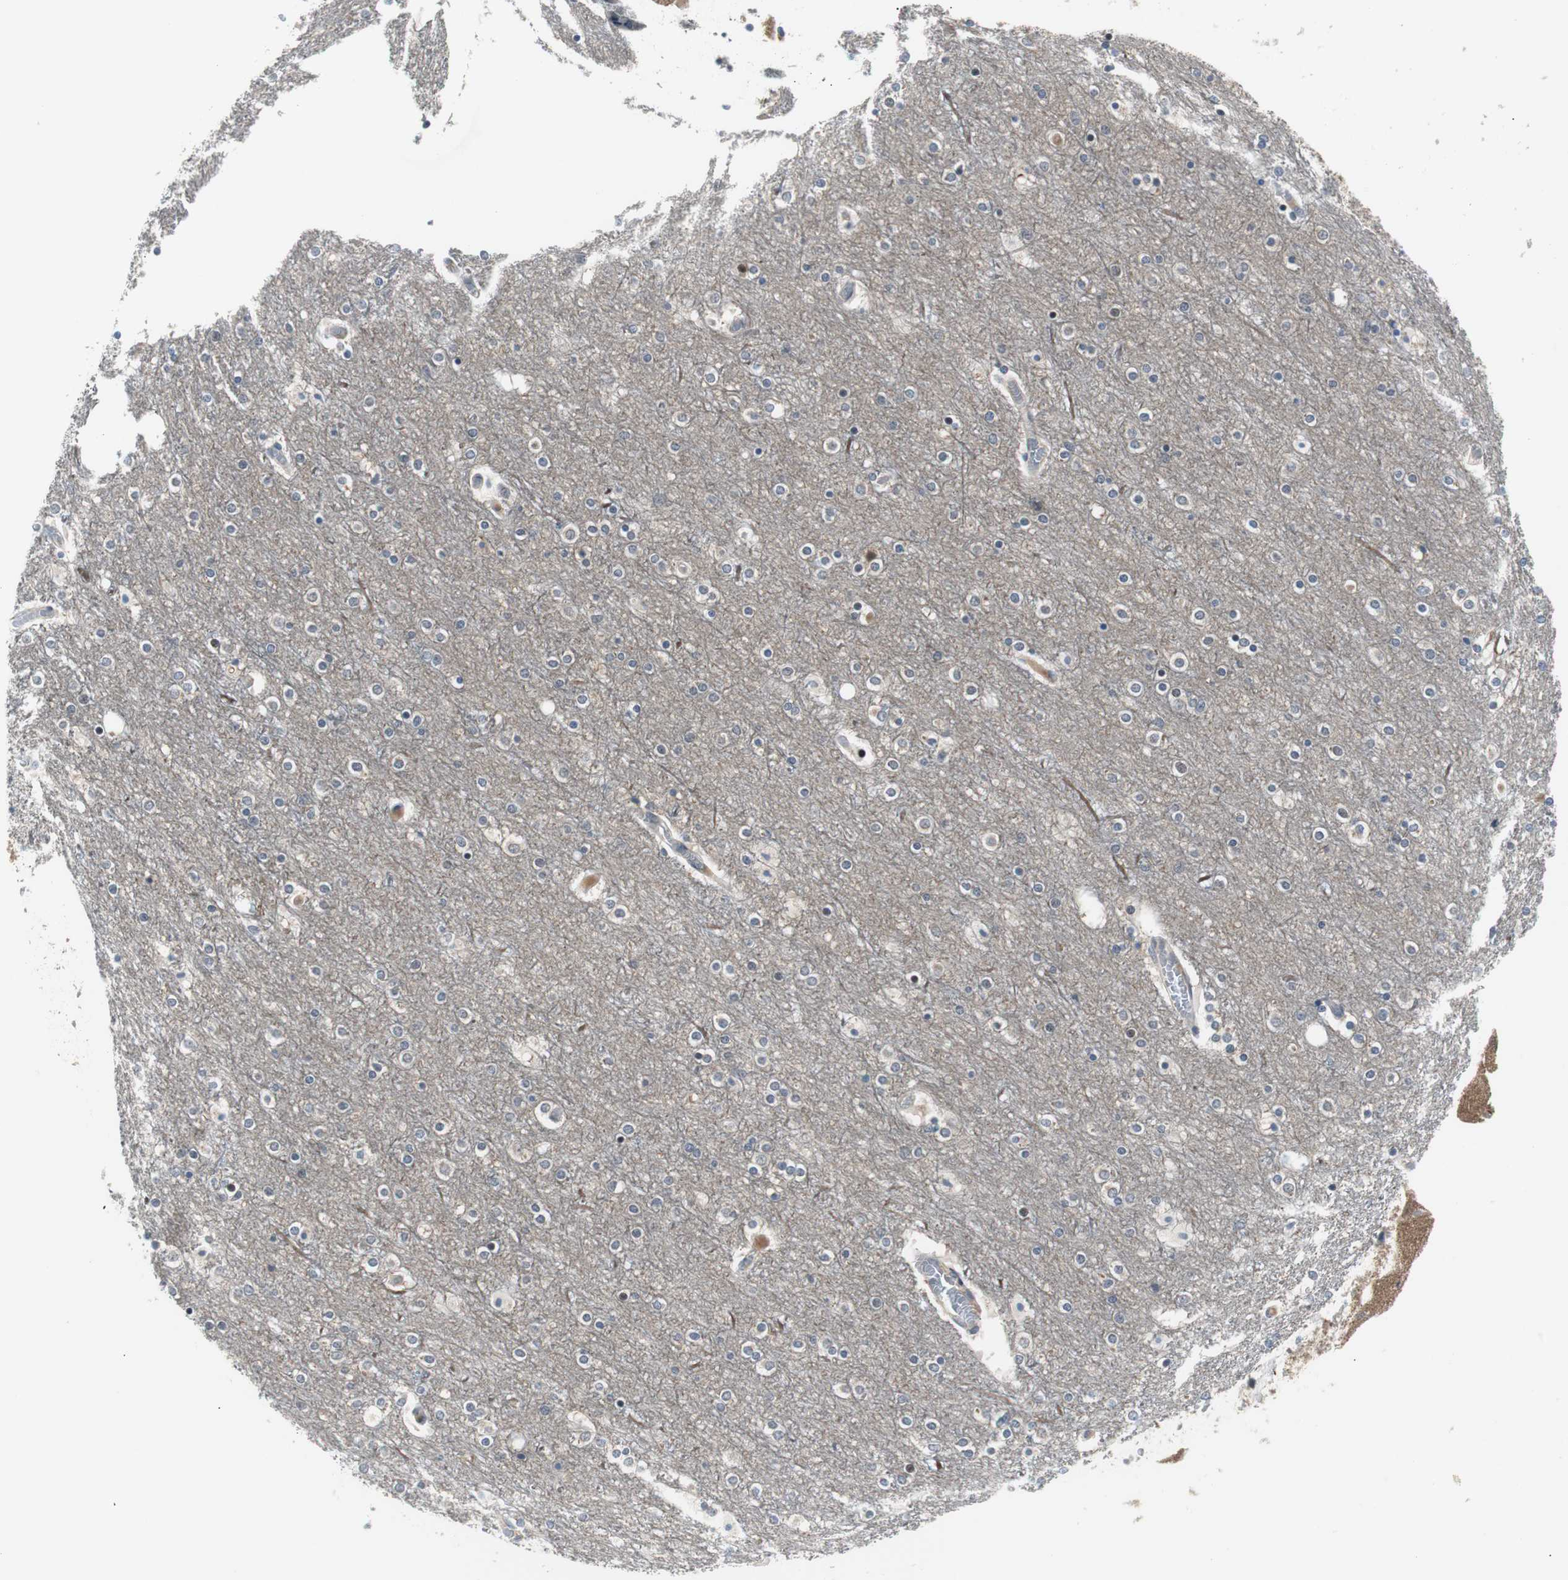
{"staining": {"intensity": "negative", "quantity": "none", "location": "none"}, "tissue": "cerebral cortex", "cell_type": "Endothelial cells", "image_type": "normal", "snomed": [{"axis": "morphology", "description": "Normal tissue, NOS"}, {"axis": "topography", "description": "Cerebral cortex"}], "caption": "This is a histopathology image of IHC staining of normal cerebral cortex, which shows no staining in endothelial cells.", "gene": "MAP2K4", "patient": {"sex": "female", "age": 54}}